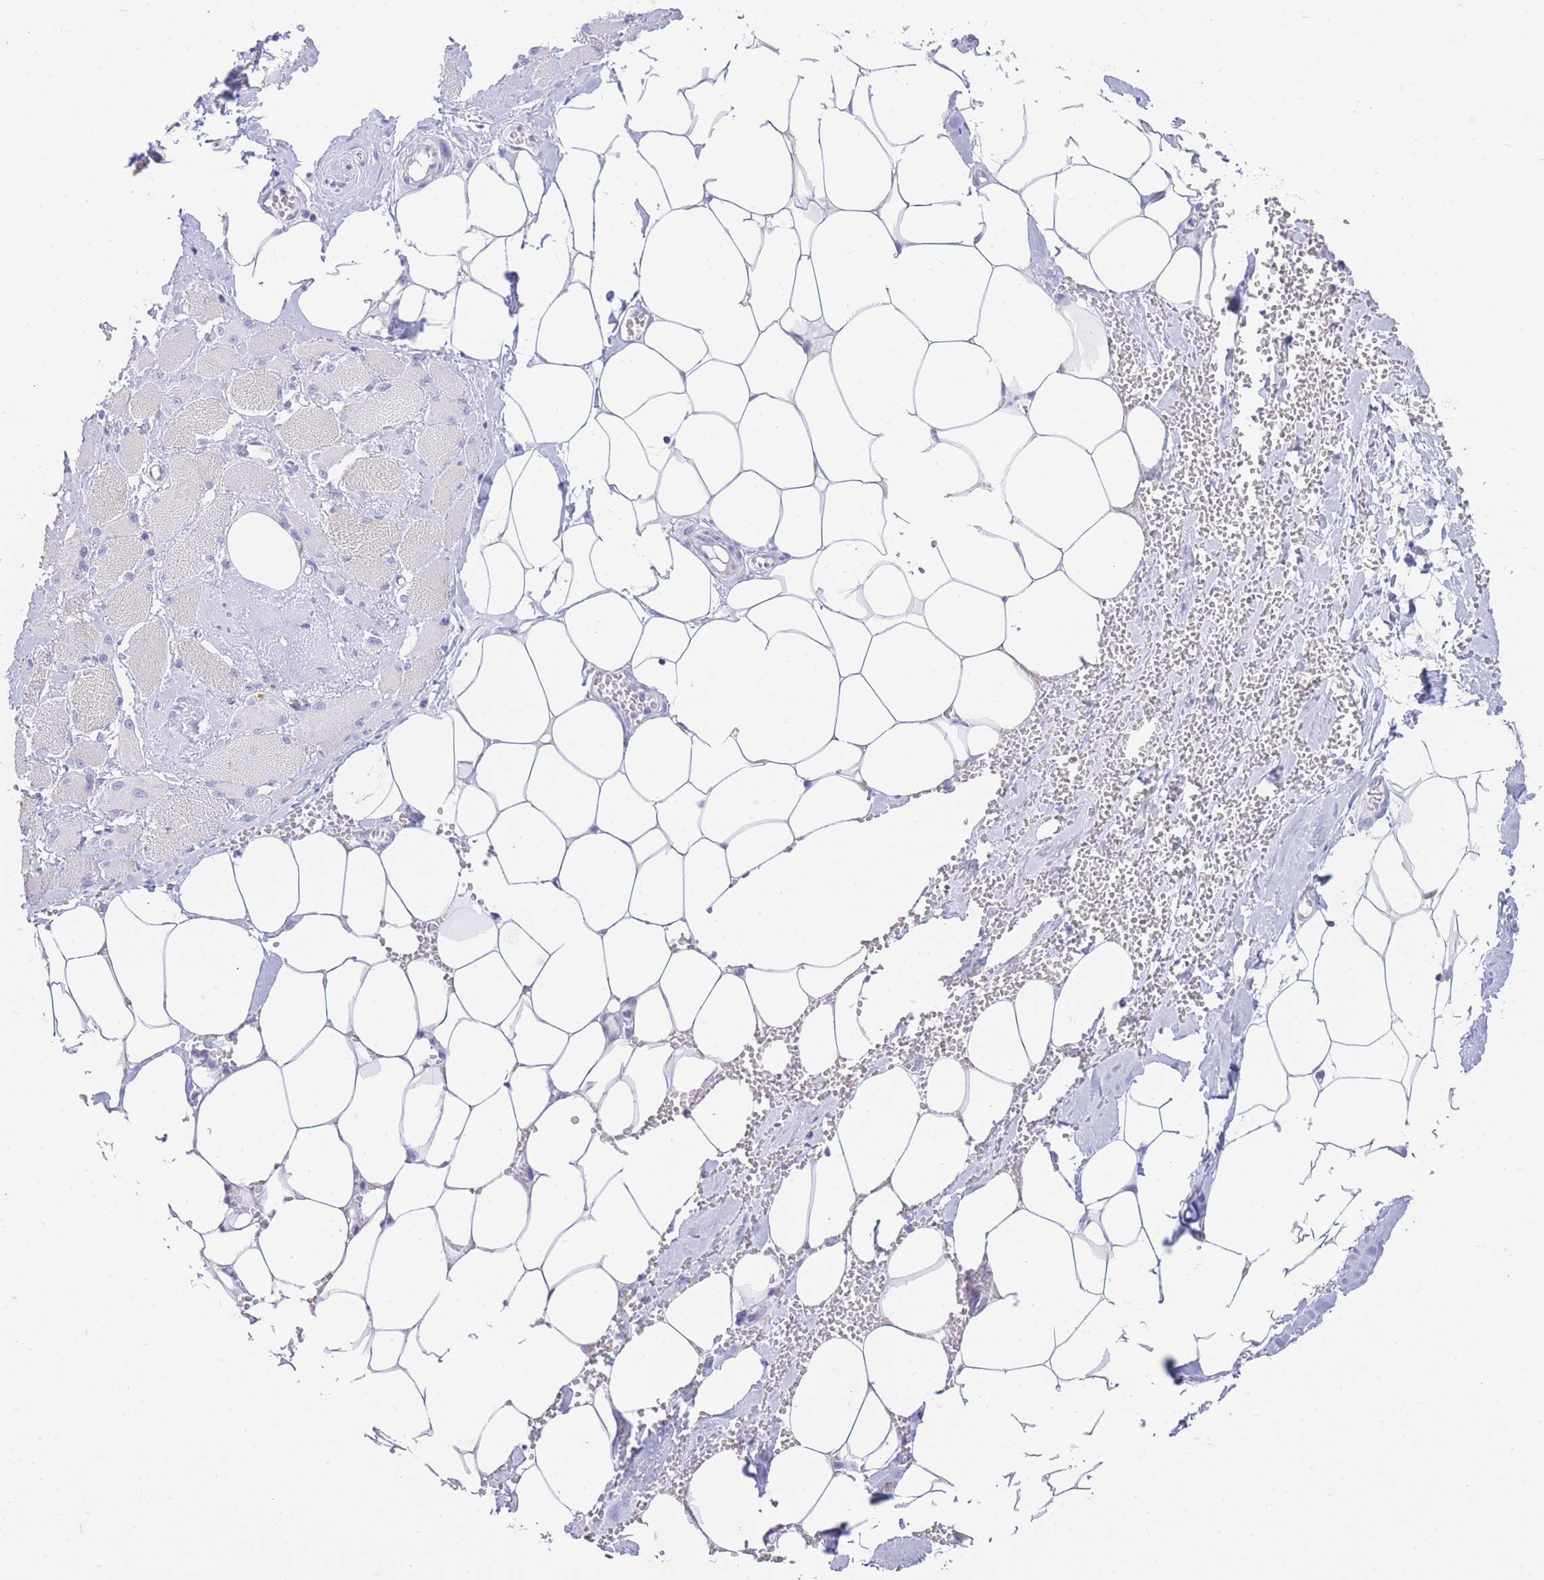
{"staining": {"intensity": "moderate", "quantity": "<25%", "location": "cytoplasmic/membranous"}, "tissue": "skeletal muscle", "cell_type": "Myocytes", "image_type": "normal", "snomed": [{"axis": "morphology", "description": "Normal tissue, NOS"}, {"axis": "morphology", "description": "Basal cell carcinoma"}, {"axis": "topography", "description": "Skeletal muscle"}], "caption": "DAB (3,3'-diaminobenzidine) immunohistochemical staining of normal human skeletal muscle shows moderate cytoplasmic/membranous protein expression in approximately <25% of myocytes.", "gene": "ZNF212", "patient": {"sex": "female", "age": 64}}